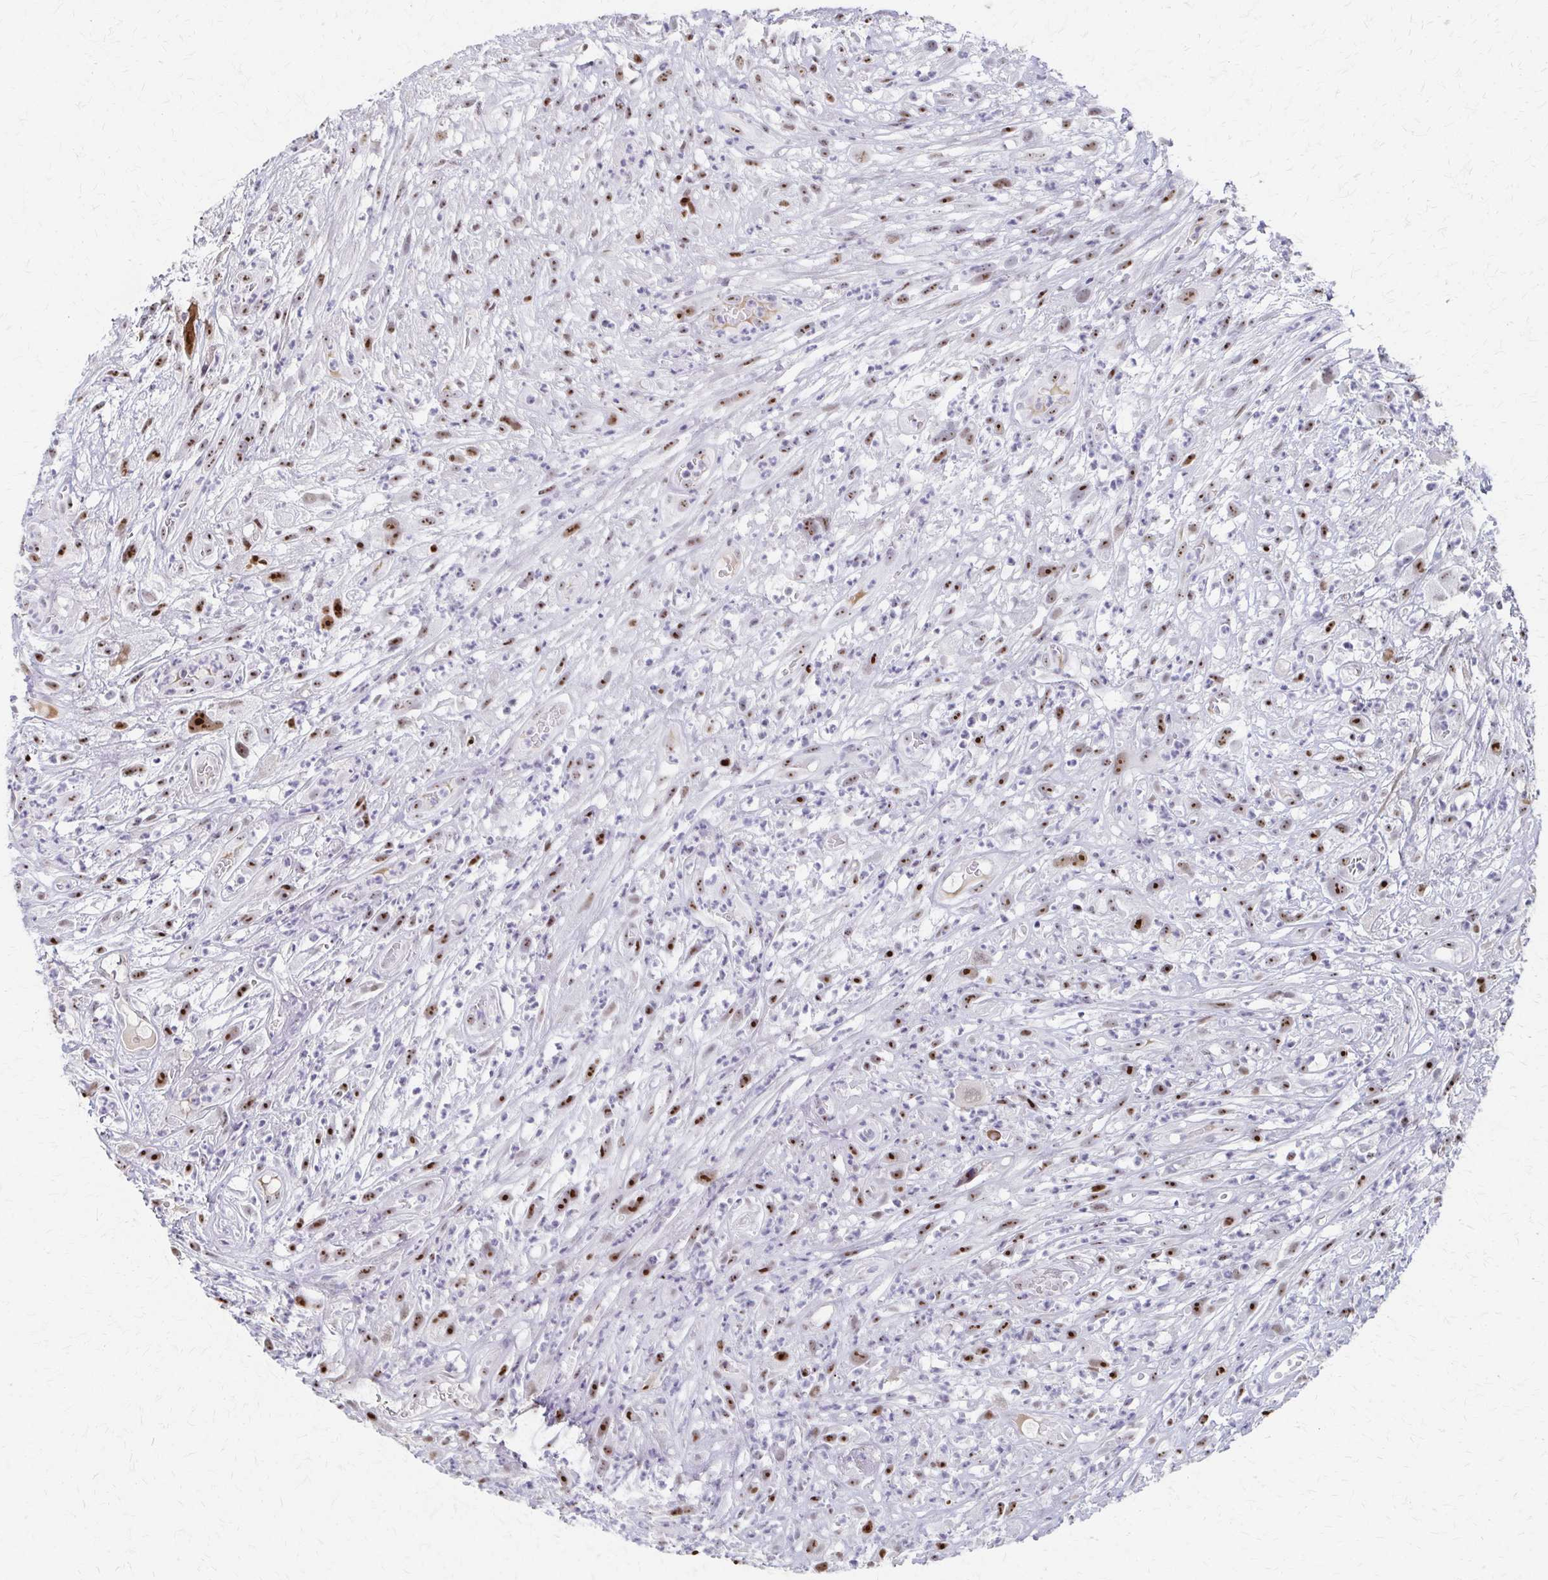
{"staining": {"intensity": "moderate", "quantity": ">75%", "location": "nuclear"}, "tissue": "head and neck cancer", "cell_type": "Tumor cells", "image_type": "cancer", "snomed": [{"axis": "morphology", "description": "Squamous cell carcinoma, NOS"}, {"axis": "topography", "description": "Head-Neck"}], "caption": "DAB immunohistochemical staining of human head and neck squamous cell carcinoma shows moderate nuclear protein staining in about >75% of tumor cells.", "gene": "PES1", "patient": {"sex": "male", "age": 65}}